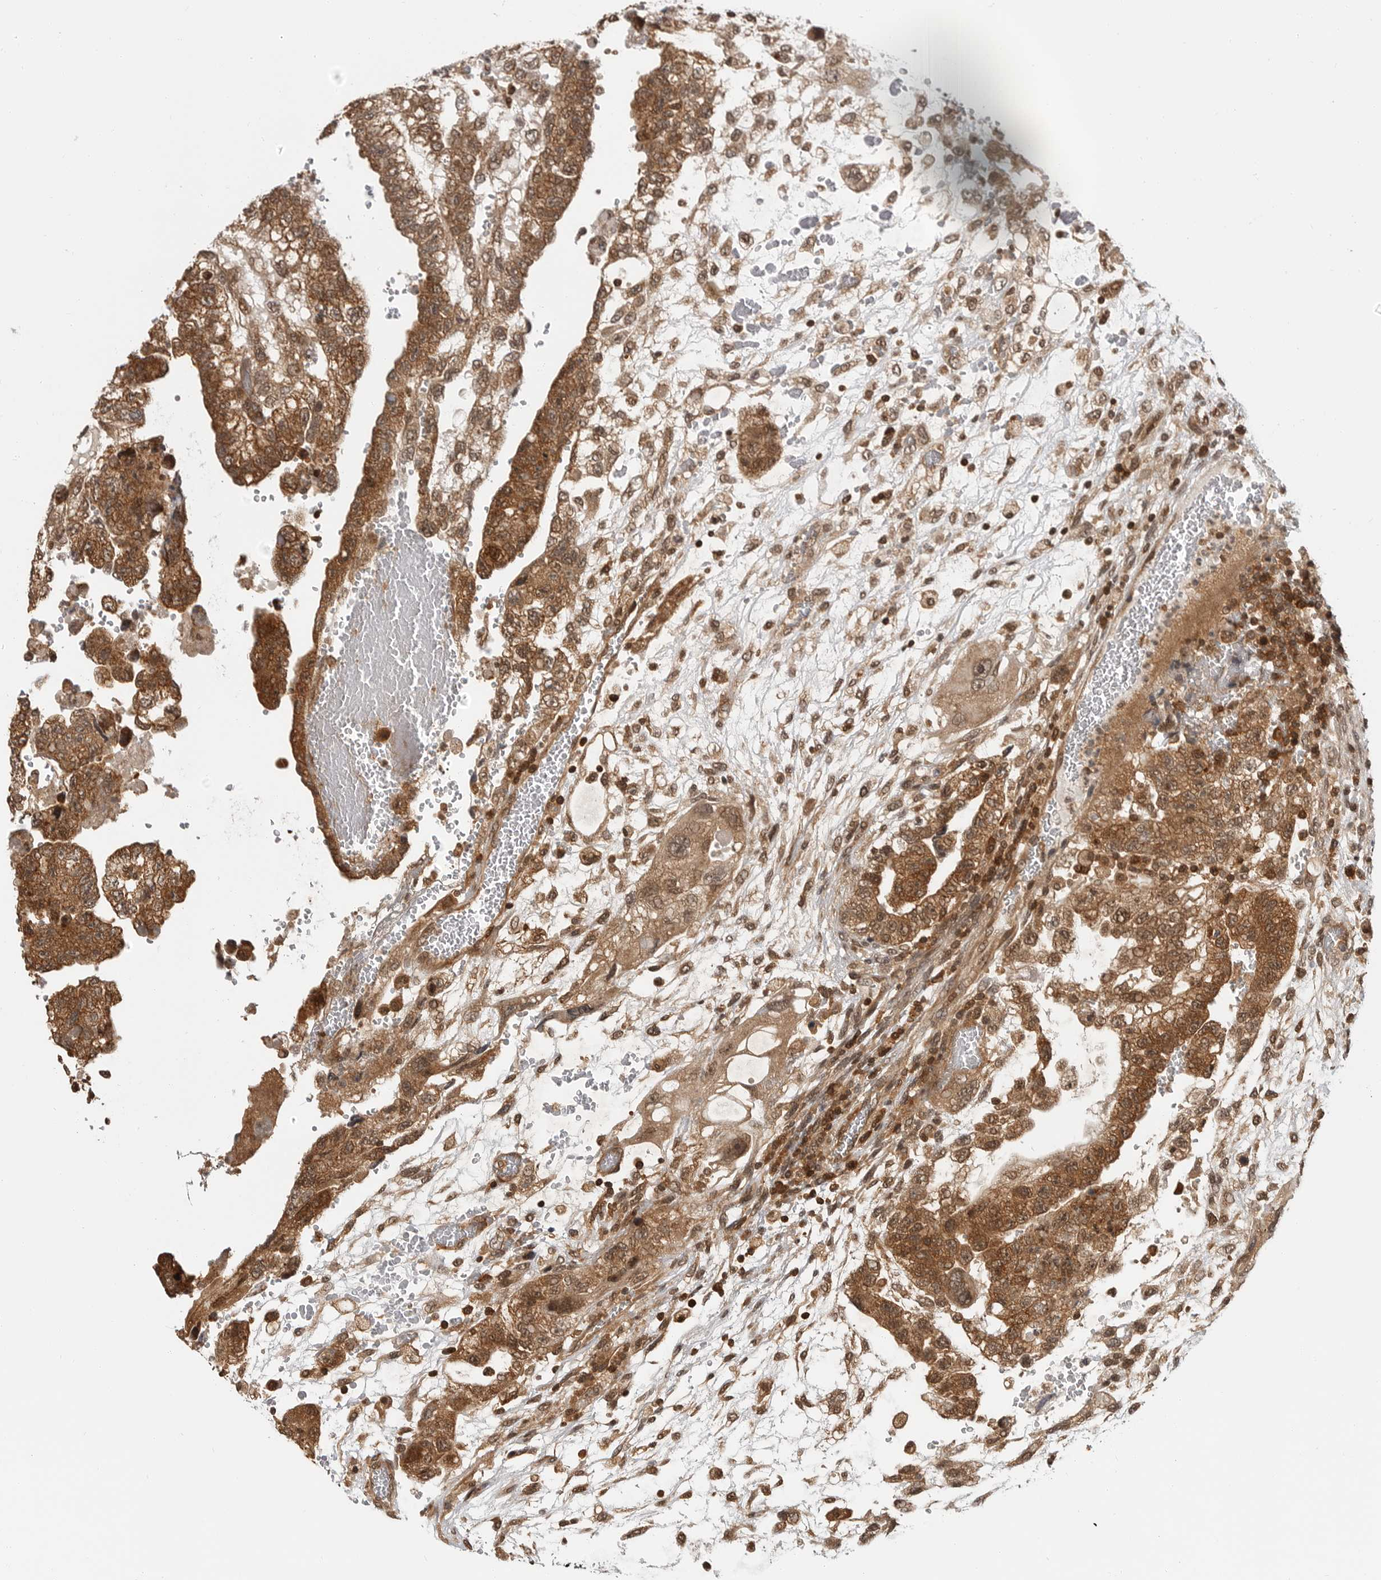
{"staining": {"intensity": "moderate", "quantity": ">75%", "location": "cytoplasmic/membranous,nuclear"}, "tissue": "testis cancer", "cell_type": "Tumor cells", "image_type": "cancer", "snomed": [{"axis": "morphology", "description": "Carcinoma, Embryonal, NOS"}, {"axis": "topography", "description": "Testis"}], "caption": "This is an image of immunohistochemistry staining of testis cancer, which shows moderate expression in the cytoplasmic/membranous and nuclear of tumor cells.", "gene": "SZRD1", "patient": {"sex": "male", "age": 36}}